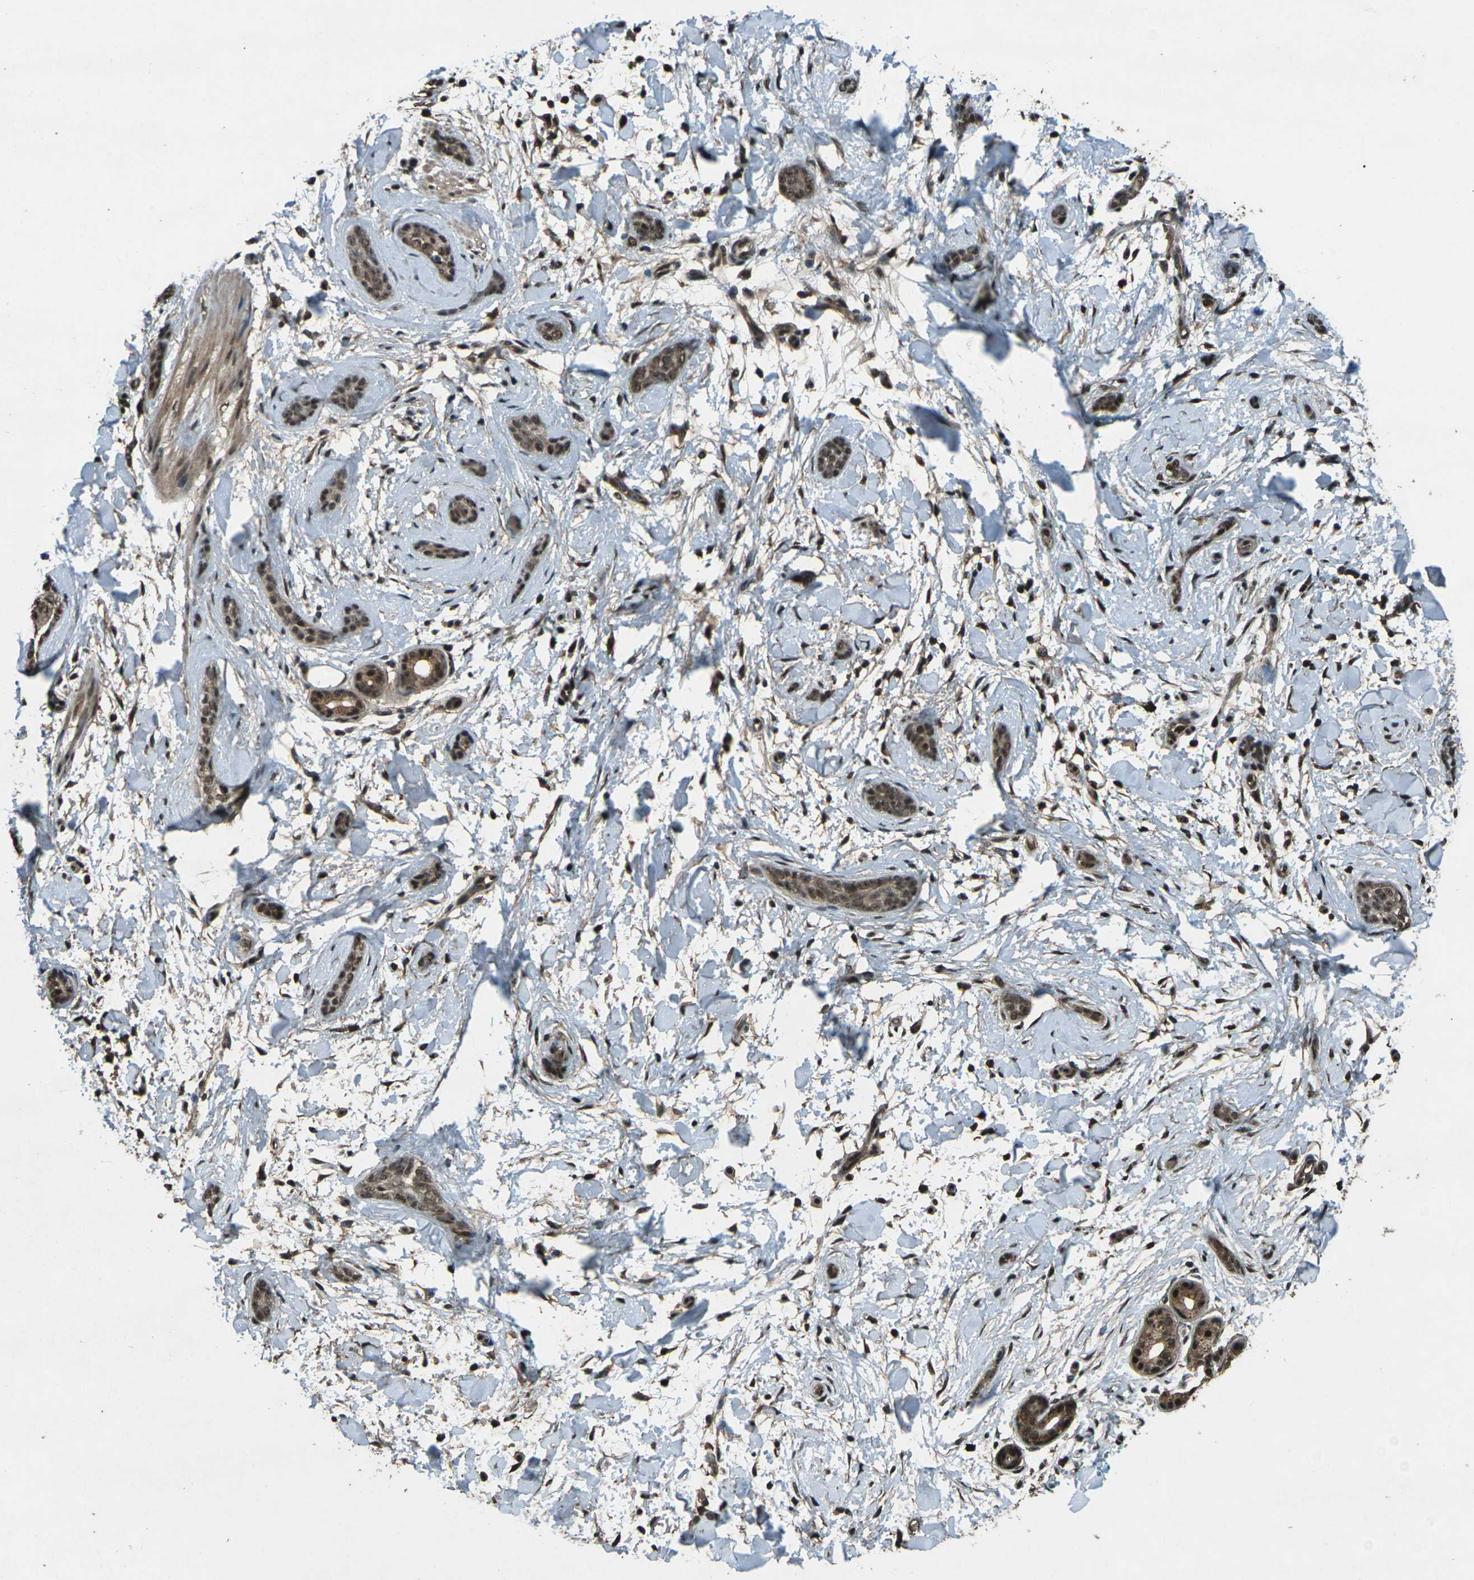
{"staining": {"intensity": "weak", "quantity": ">75%", "location": "cytoplasmic/membranous,nuclear"}, "tissue": "skin cancer", "cell_type": "Tumor cells", "image_type": "cancer", "snomed": [{"axis": "morphology", "description": "Basal cell carcinoma"}, {"axis": "morphology", "description": "Adnexal tumor, benign"}, {"axis": "topography", "description": "Skin"}], "caption": "Immunohistochemical staining of benign adnexal tumor (skin) reveals low levels of weak cytoplasmic/membranous and nuclear protein staining in about >75% of tumor cells.", "gene": "NR4A2", "patient": {"sex": "female", "age": 42}}